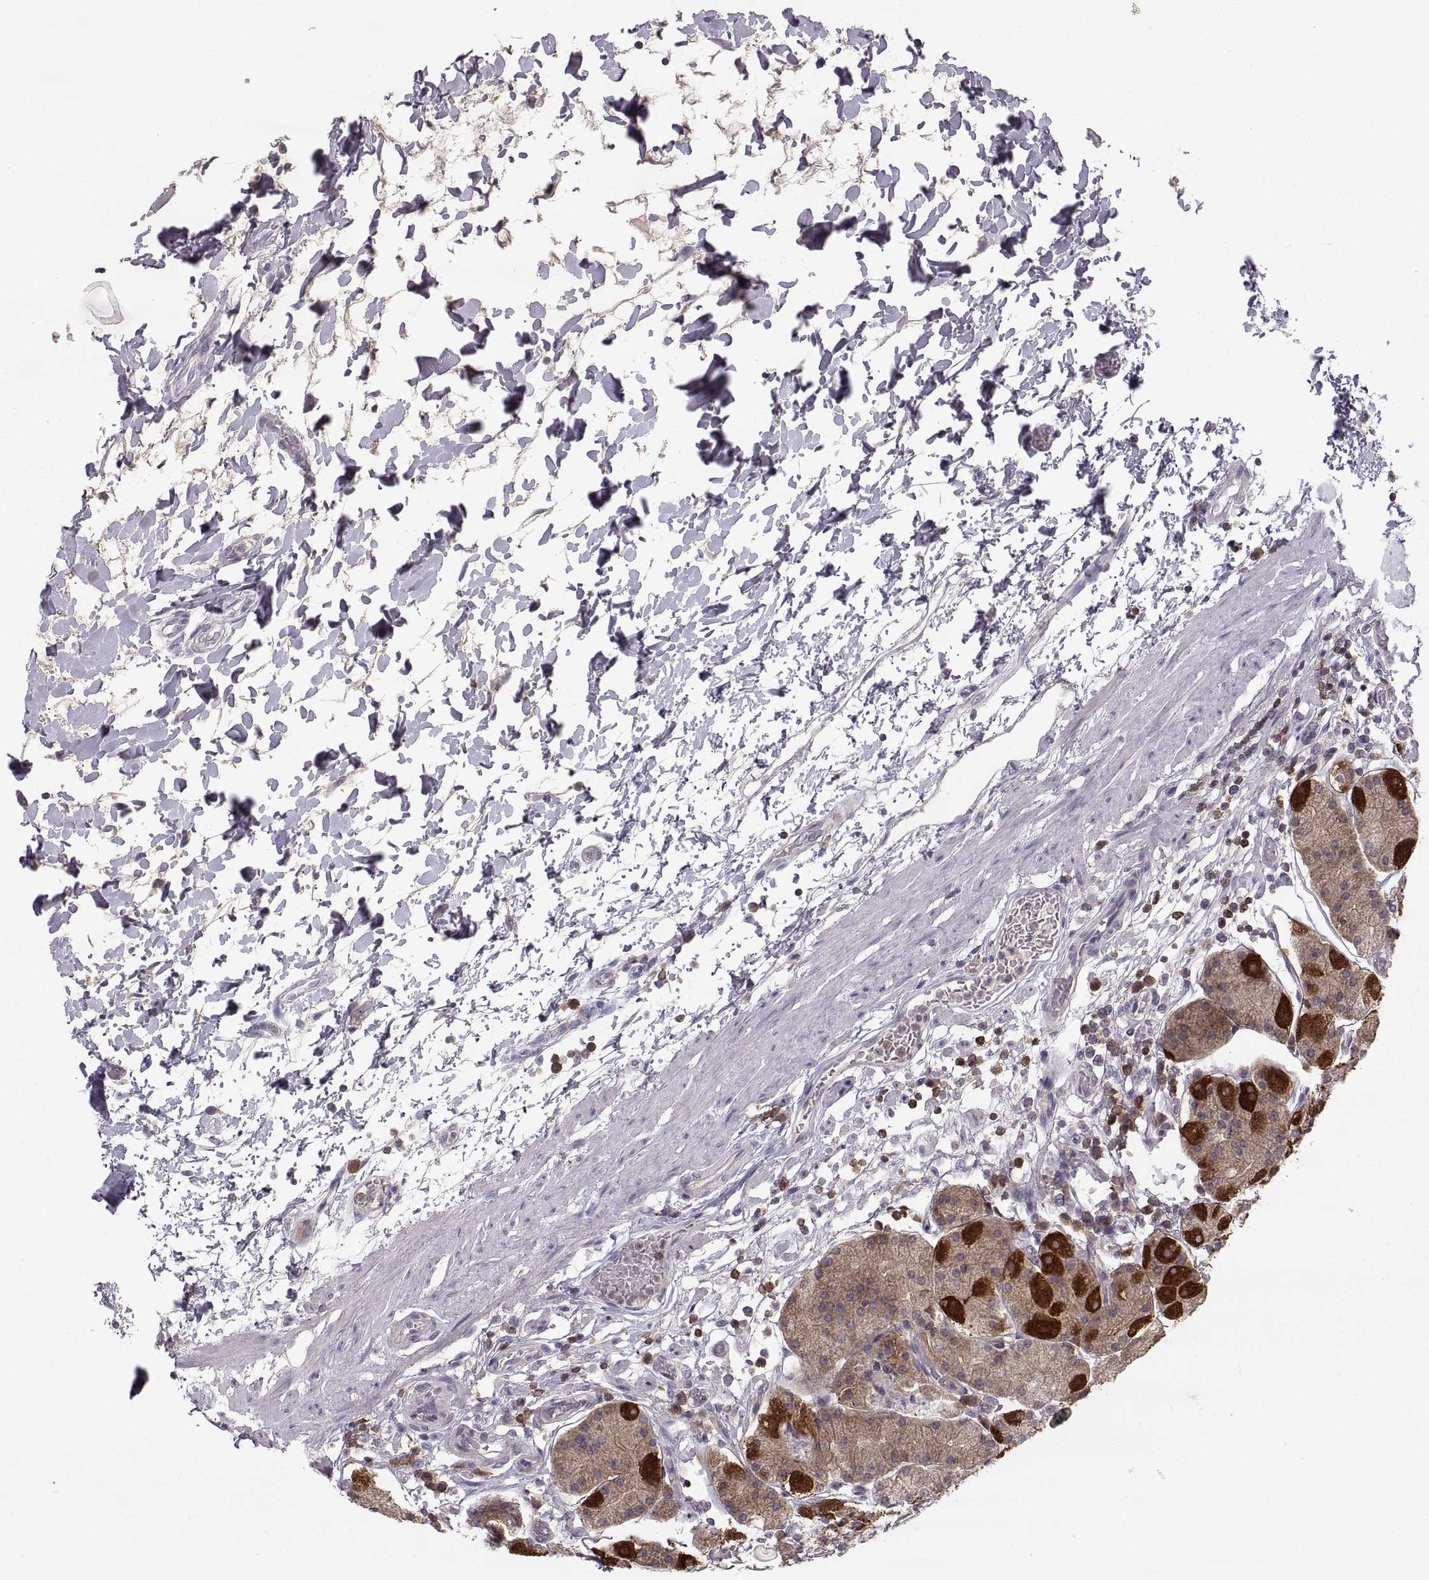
{"staining": {"intensity": "strong", "quantity": "25%-75%", "location": "cytoplasmic/membranous"}, "tissue": "stomach", "cell_type": "Glandular cells", "image_type": "normal", "snomed": [{"axis": "morphology", "description": "Normal tissue, NOS"}, {"axis": "topography", "description": "Stomach"}], "caption": "Protein expression analysis of benign stomach shows strong cytoplasmic/membranous positivity in about 25%-75% of glandular cells. (DAB = brown stain, brightfield microscopy at high magnification).", "gene": "EZR", "patient": {"sex": "male", "age": 54}}